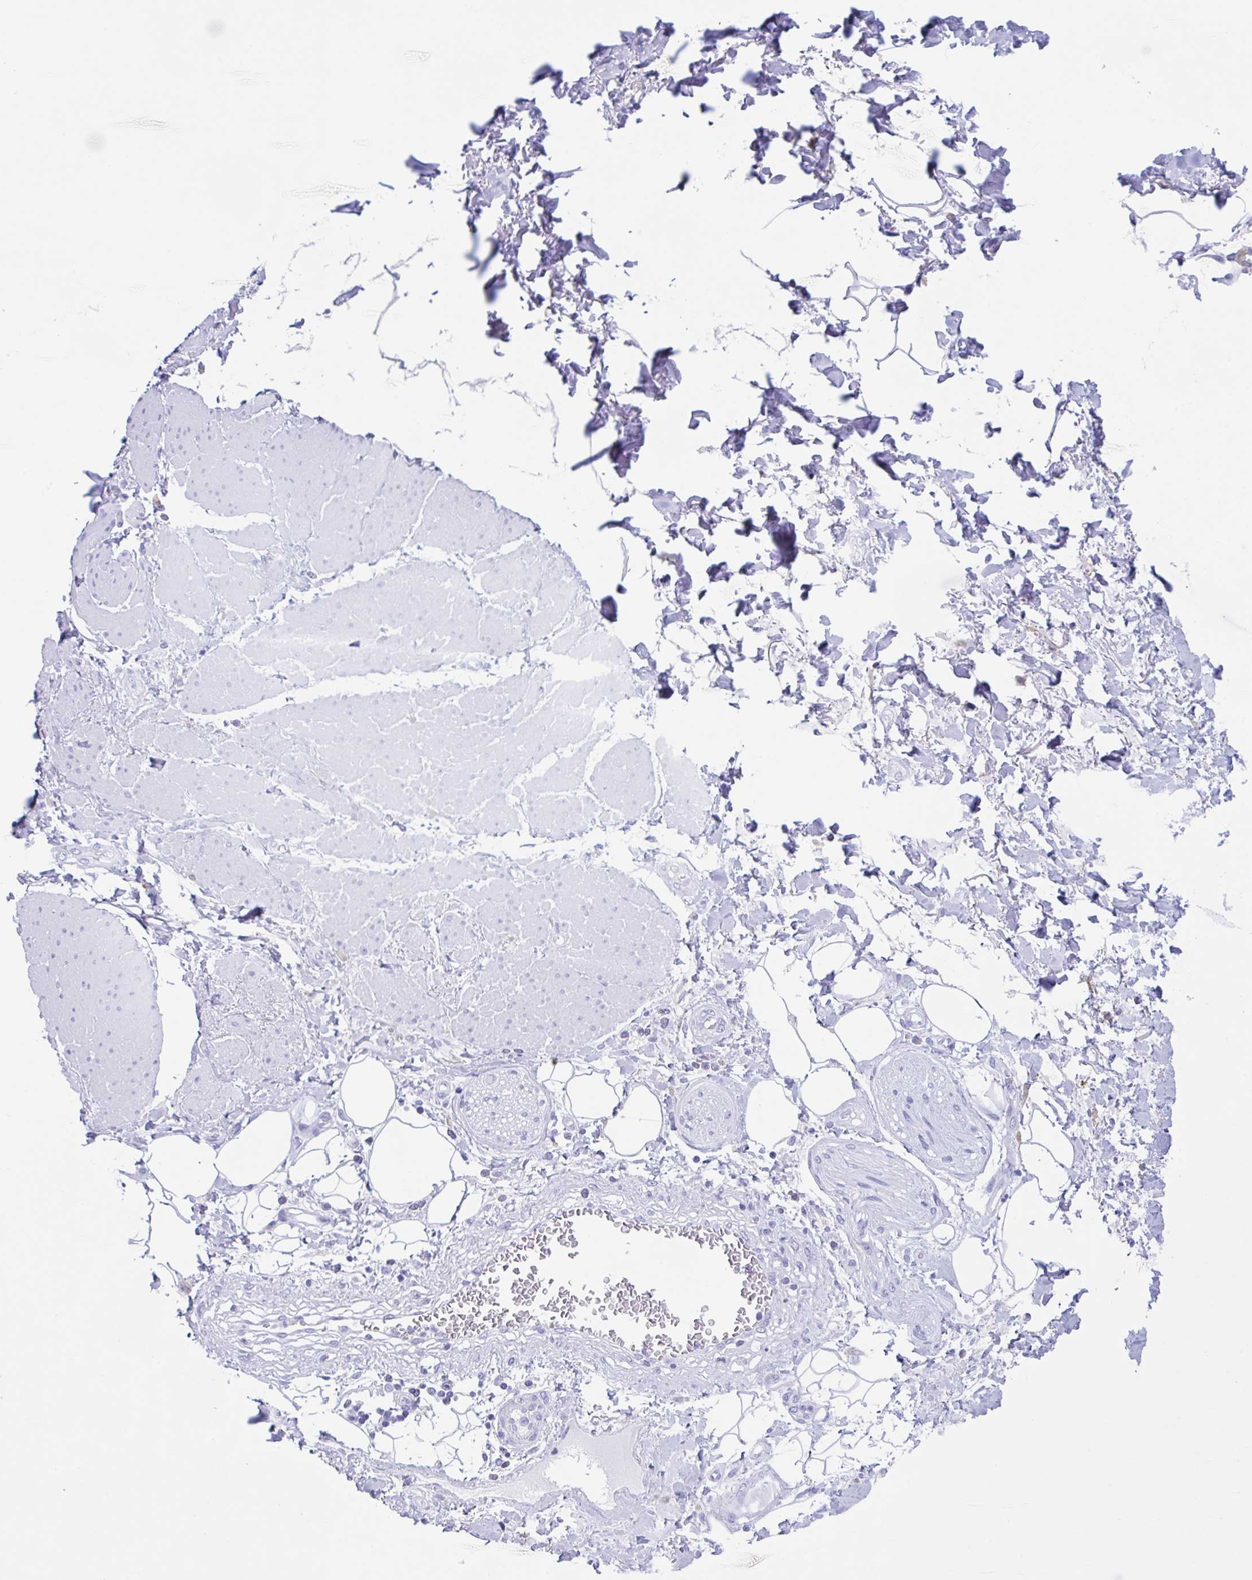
{"staining": {"intensity": "negative", "quantity": "none", "location": "none"}, "tissue": "adipose tissue", "cell_type": "Adipocytes", "image_type": "normal", "snomed": [{"axis": "morphology", "description": "Normal tissue, NOS"}, {"axis": "topography", "description": "Vagina"}, {"axis": "topography", "description": "Peripheral nerve tissue"}], "caption": "DAB immunohistochemical staining of benign human adipose tissue shows no significant positivity in adipocytes. (Stains: DAB immunohistochemistry with hematoxylin counter stain, Microscopy: brightfield microscopy at high magnification).", "gene": "ZNF850", "patient": {"sex": "female", "age": 71}}